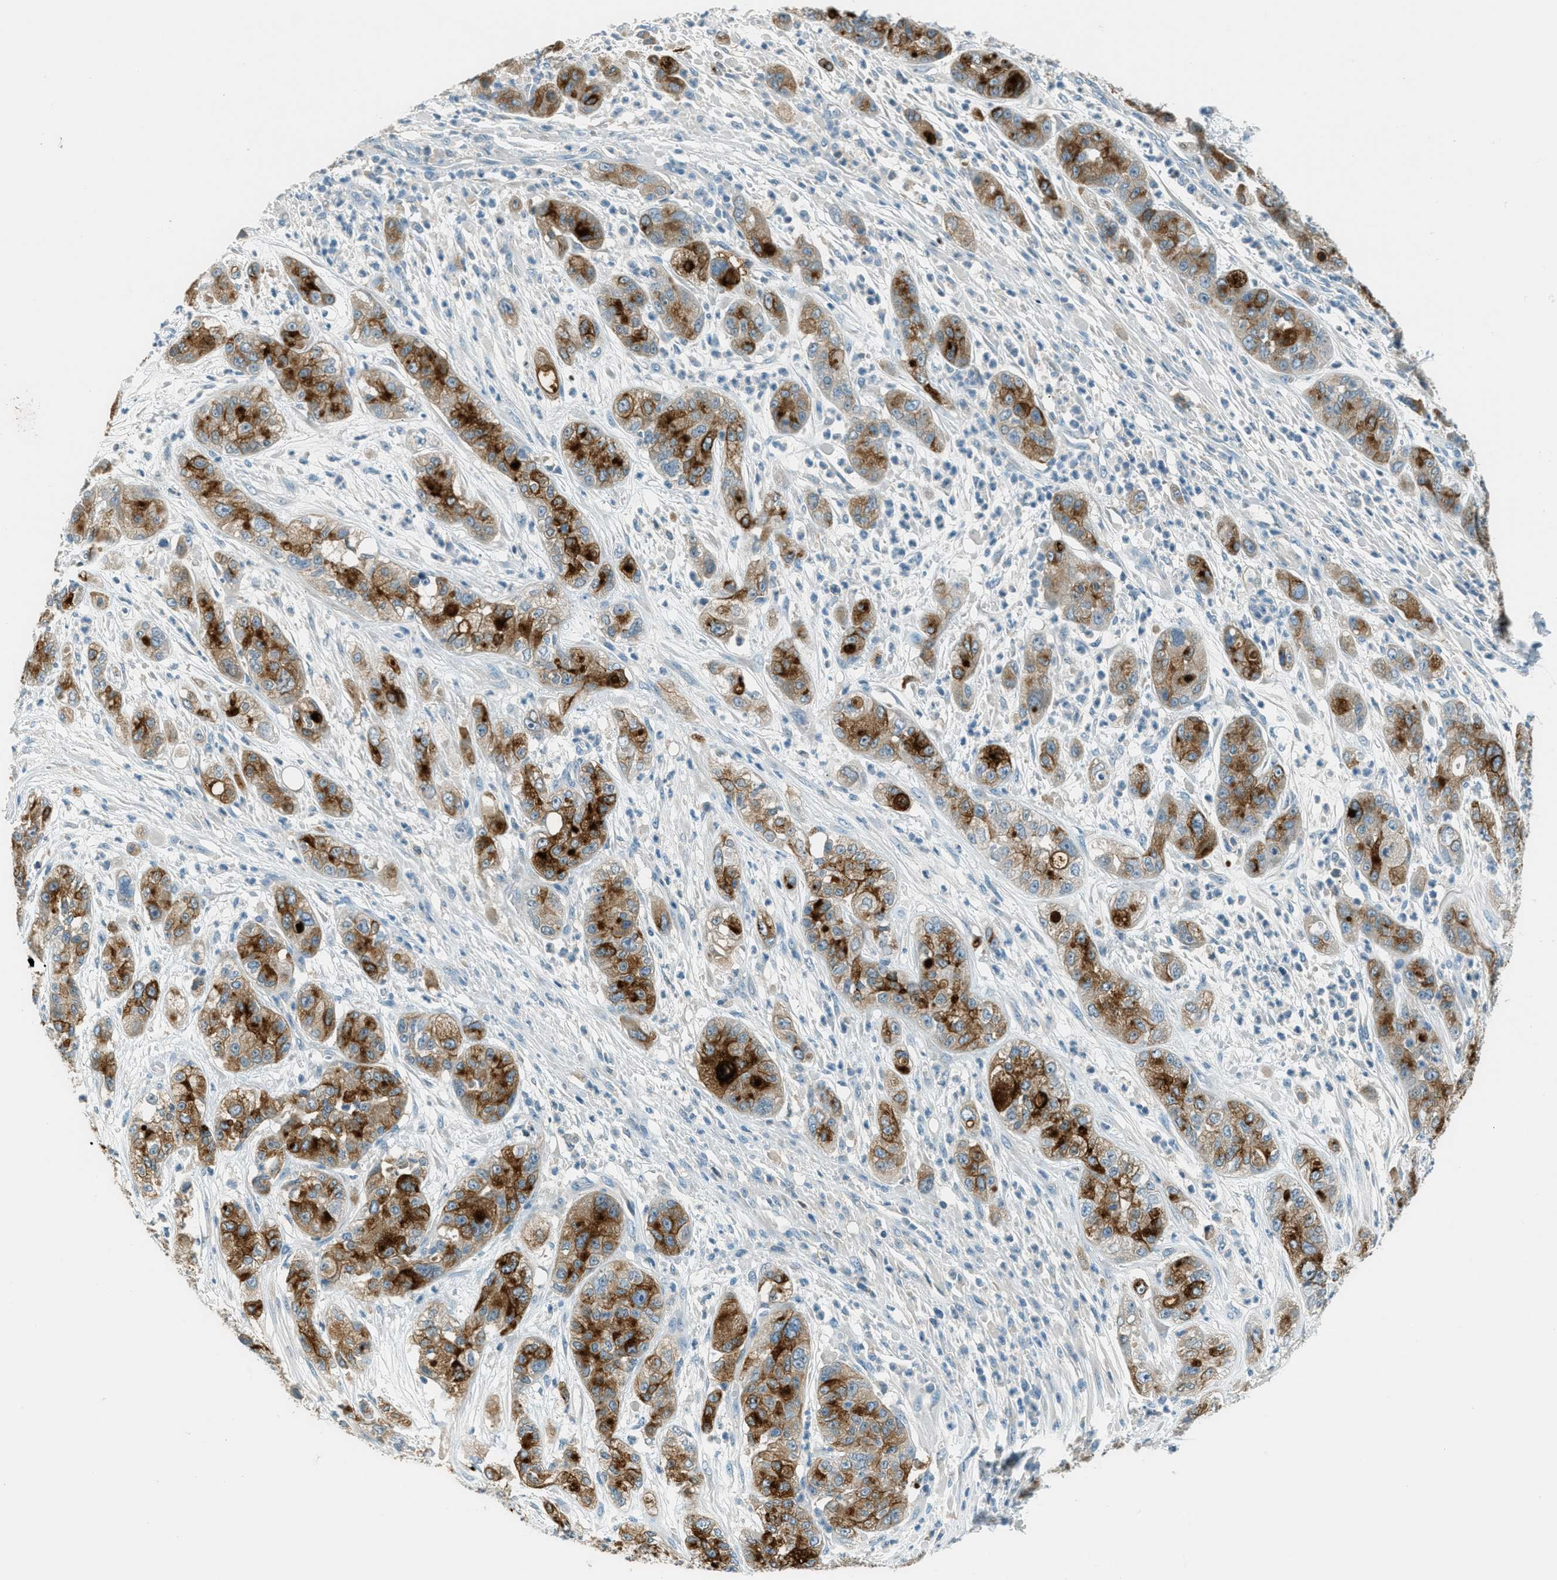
{"staining": {"intensity": "strong", "quantity": ">75%", "location": "cytoplasmic/membranous"}, "tissue": "pancreatic cancer", "cell_type": "Tumor cells", "image_type": "cancer", "snomed": [{"axis": "morphology", "description": "Adenocarcinoma, NOS"}, {"axis": "topography", "description": "Pancreas"}], "caption": "IHC (DAB (3,3'-diaminobenzidine)) staining of human adenocarcinoma (pancreatic) reveals strong cytoplasmic/membranous protein expression in approximately >75% of tumor cells.", "gene": "MSLN", "patient": {"sex": "female", "age": 78}}